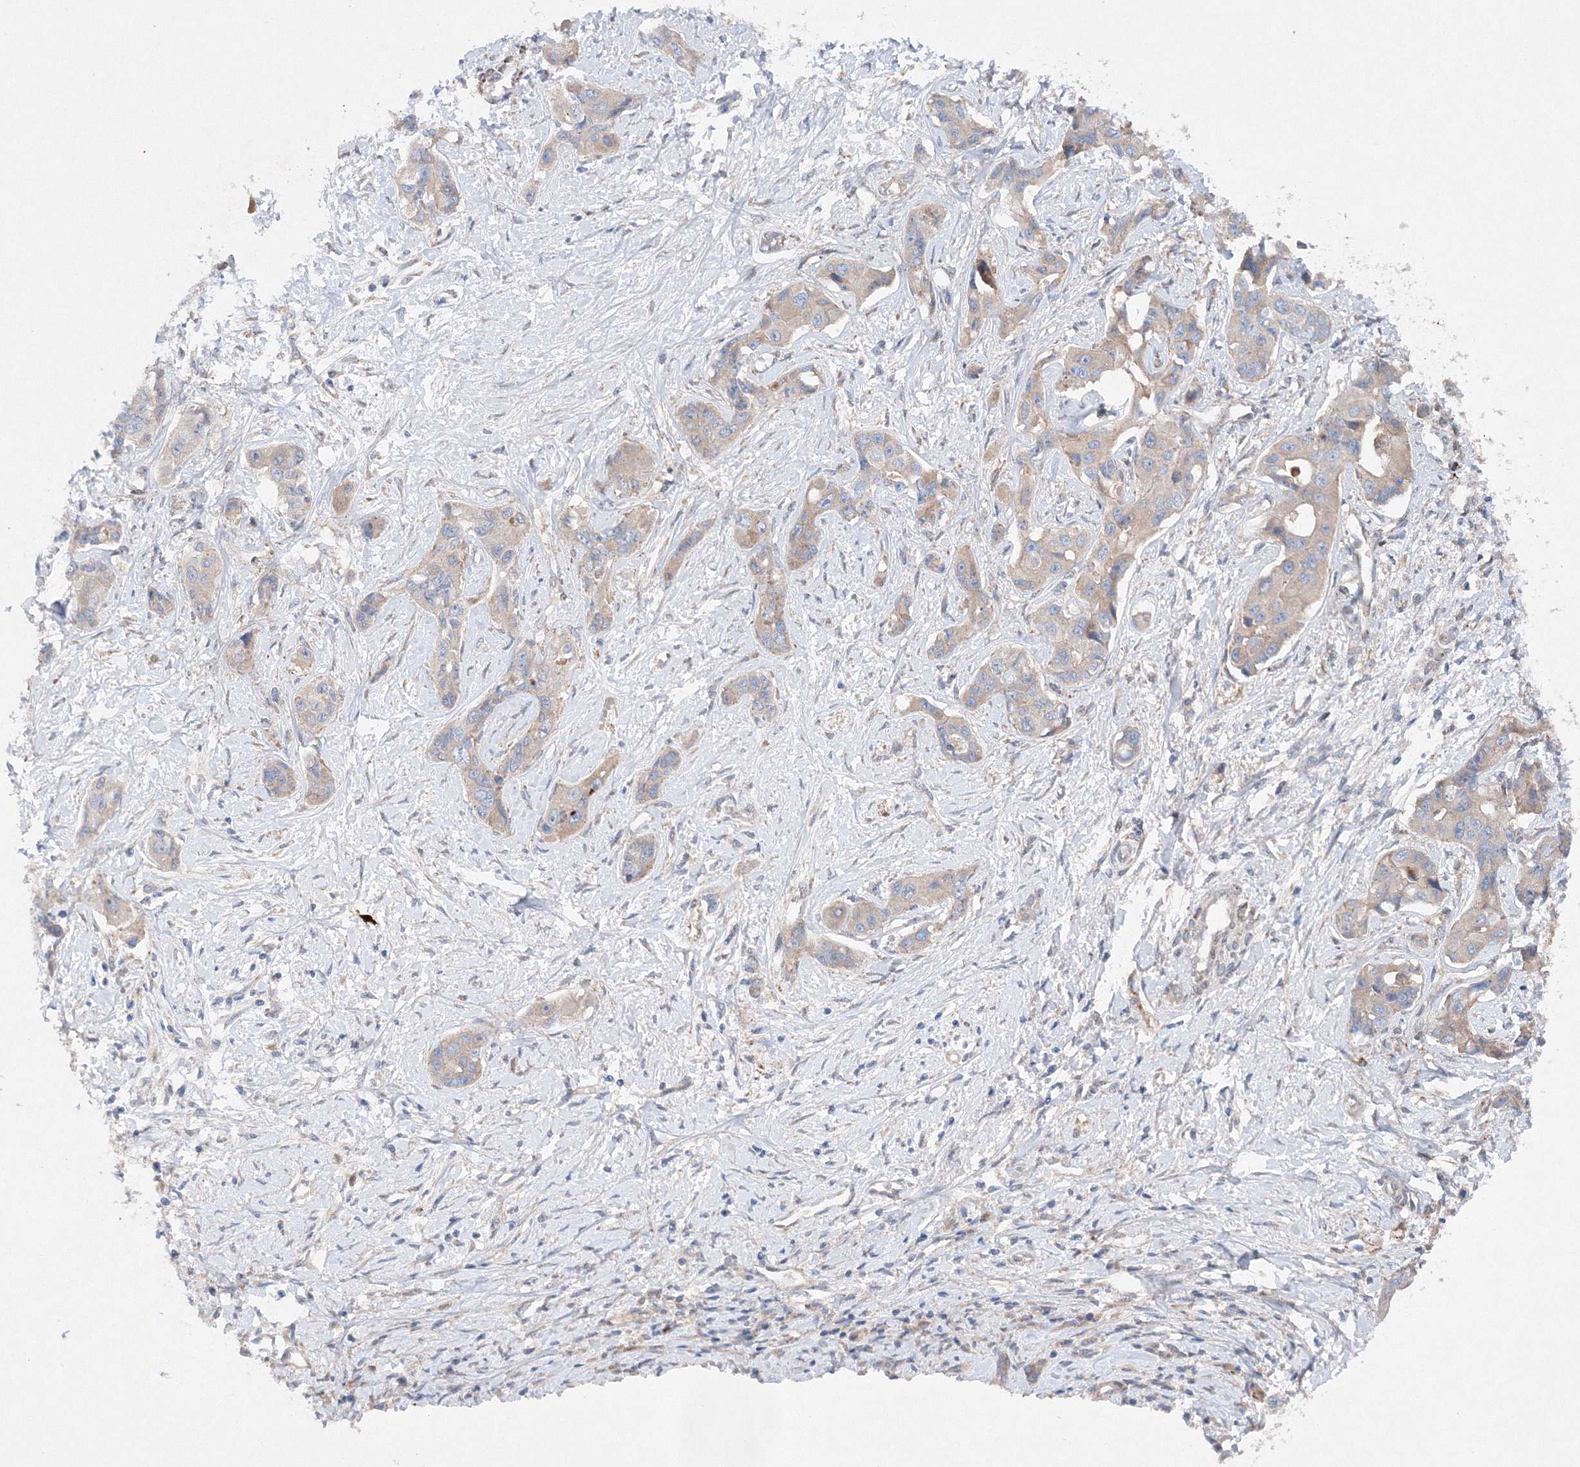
{"staining": {"intensity": "weak", "quantity": "25%-75%", "location": "cytoplasmic/membranous"}, "tissue": "liver cancer", "cell_type": "Tumor cells", "image_type": "cancer", "snomed": [{"axis": "morphology", "description": "Cholangiocarcinoma"}, {"axis": "topography", "description": "Liver"}], "caption": "A brown stain highlights weak cytoplasmic/membranous expression of a protein in human liver cholangiocarcinoma tumor cells.", "gene": "SLC36A1", "patient": {"sex": "male", "age": 59}}